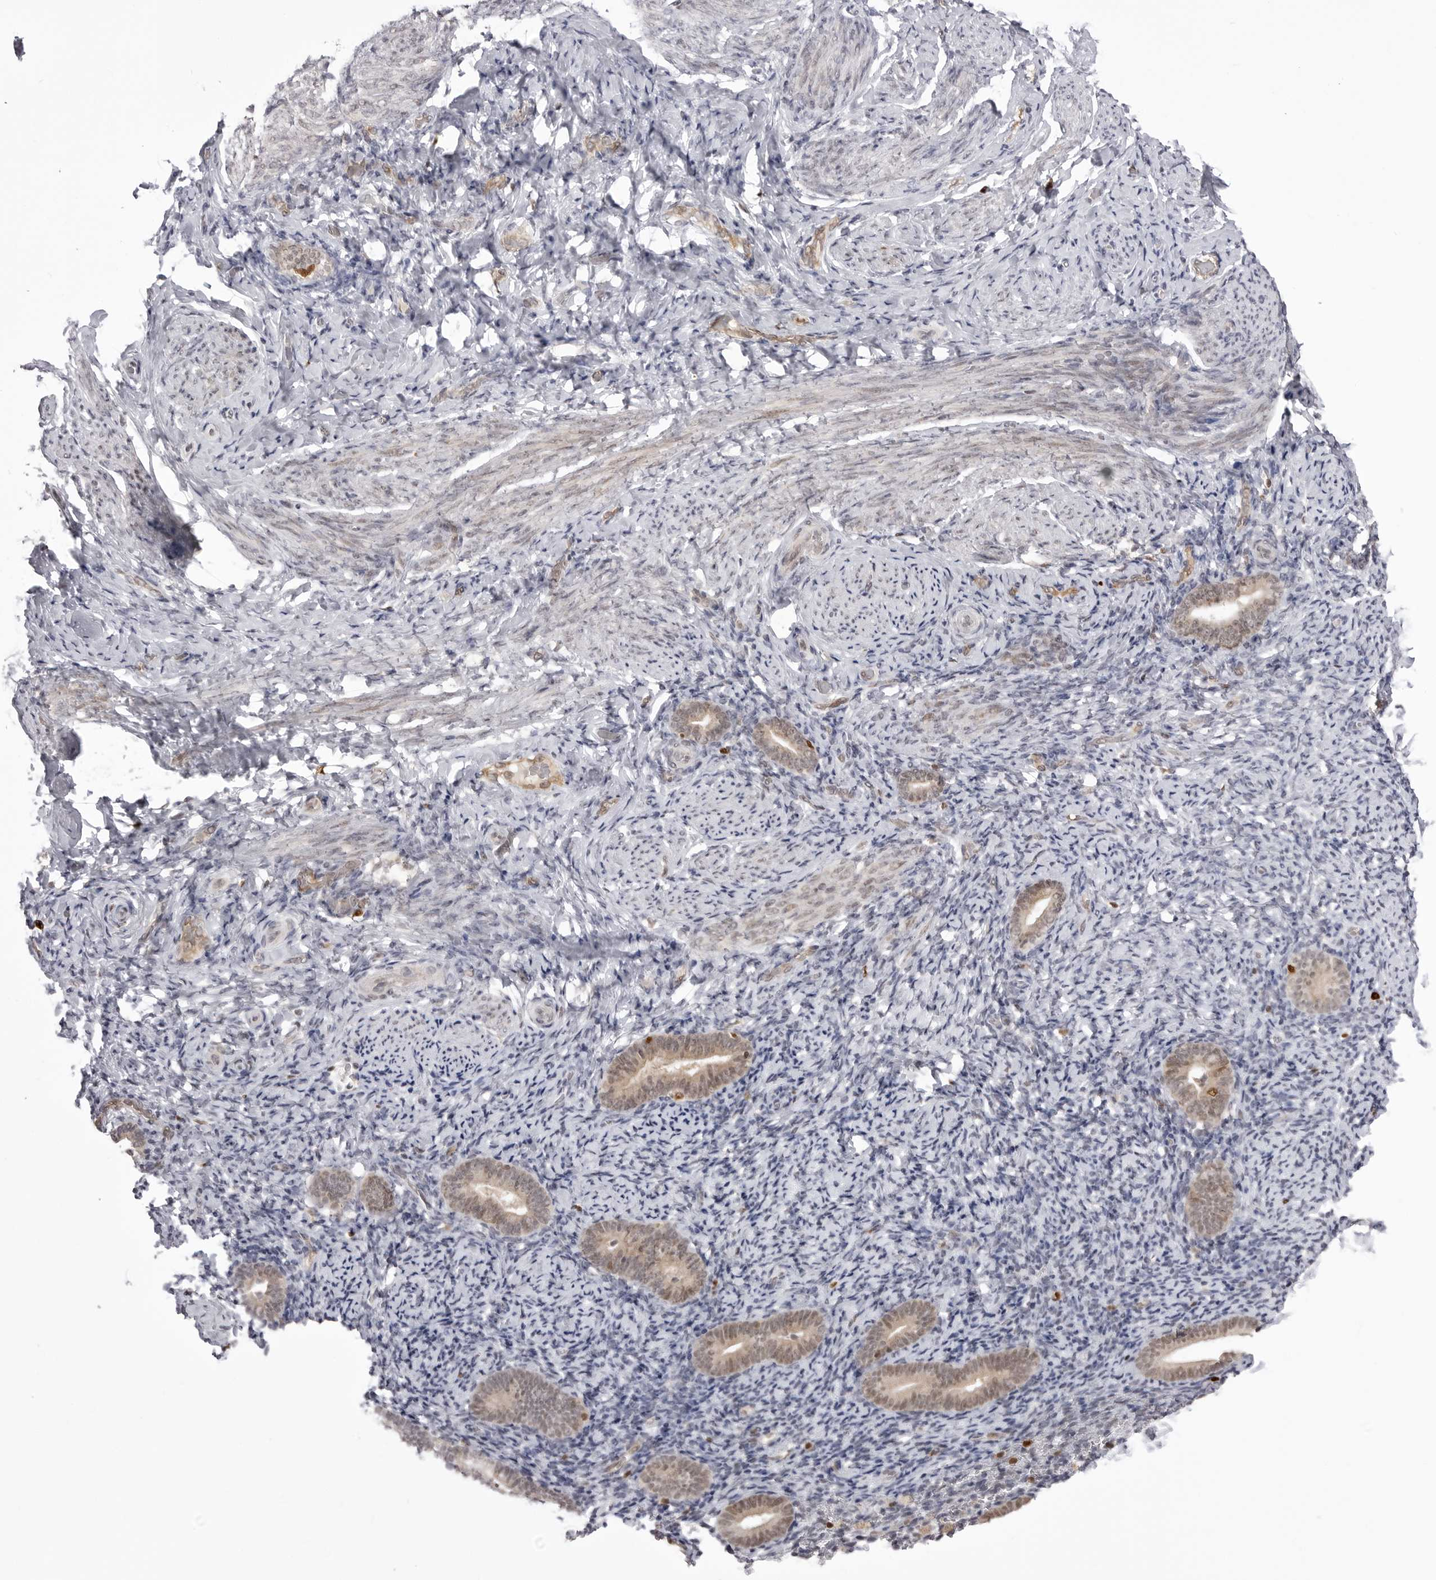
{"staining": {"intensity": "negative", "quantity": "none", "location": "none"}, "tissue": "endometrium", "cell_type": "Cells in endometrial stroma", "image_type": "normal", "snomed": [{"axis": "morphology", "description": "Normal tissue, NOS"}, {"axis": "topography", "description": "Endometrium"}], "caption": "Immunohistochemical staining of unremarkable human endometrium exhibits no significant staining in cells in endometrial stroma.", "gene": "PTK2B", "patient": {"sex": "female", "age": 51}}